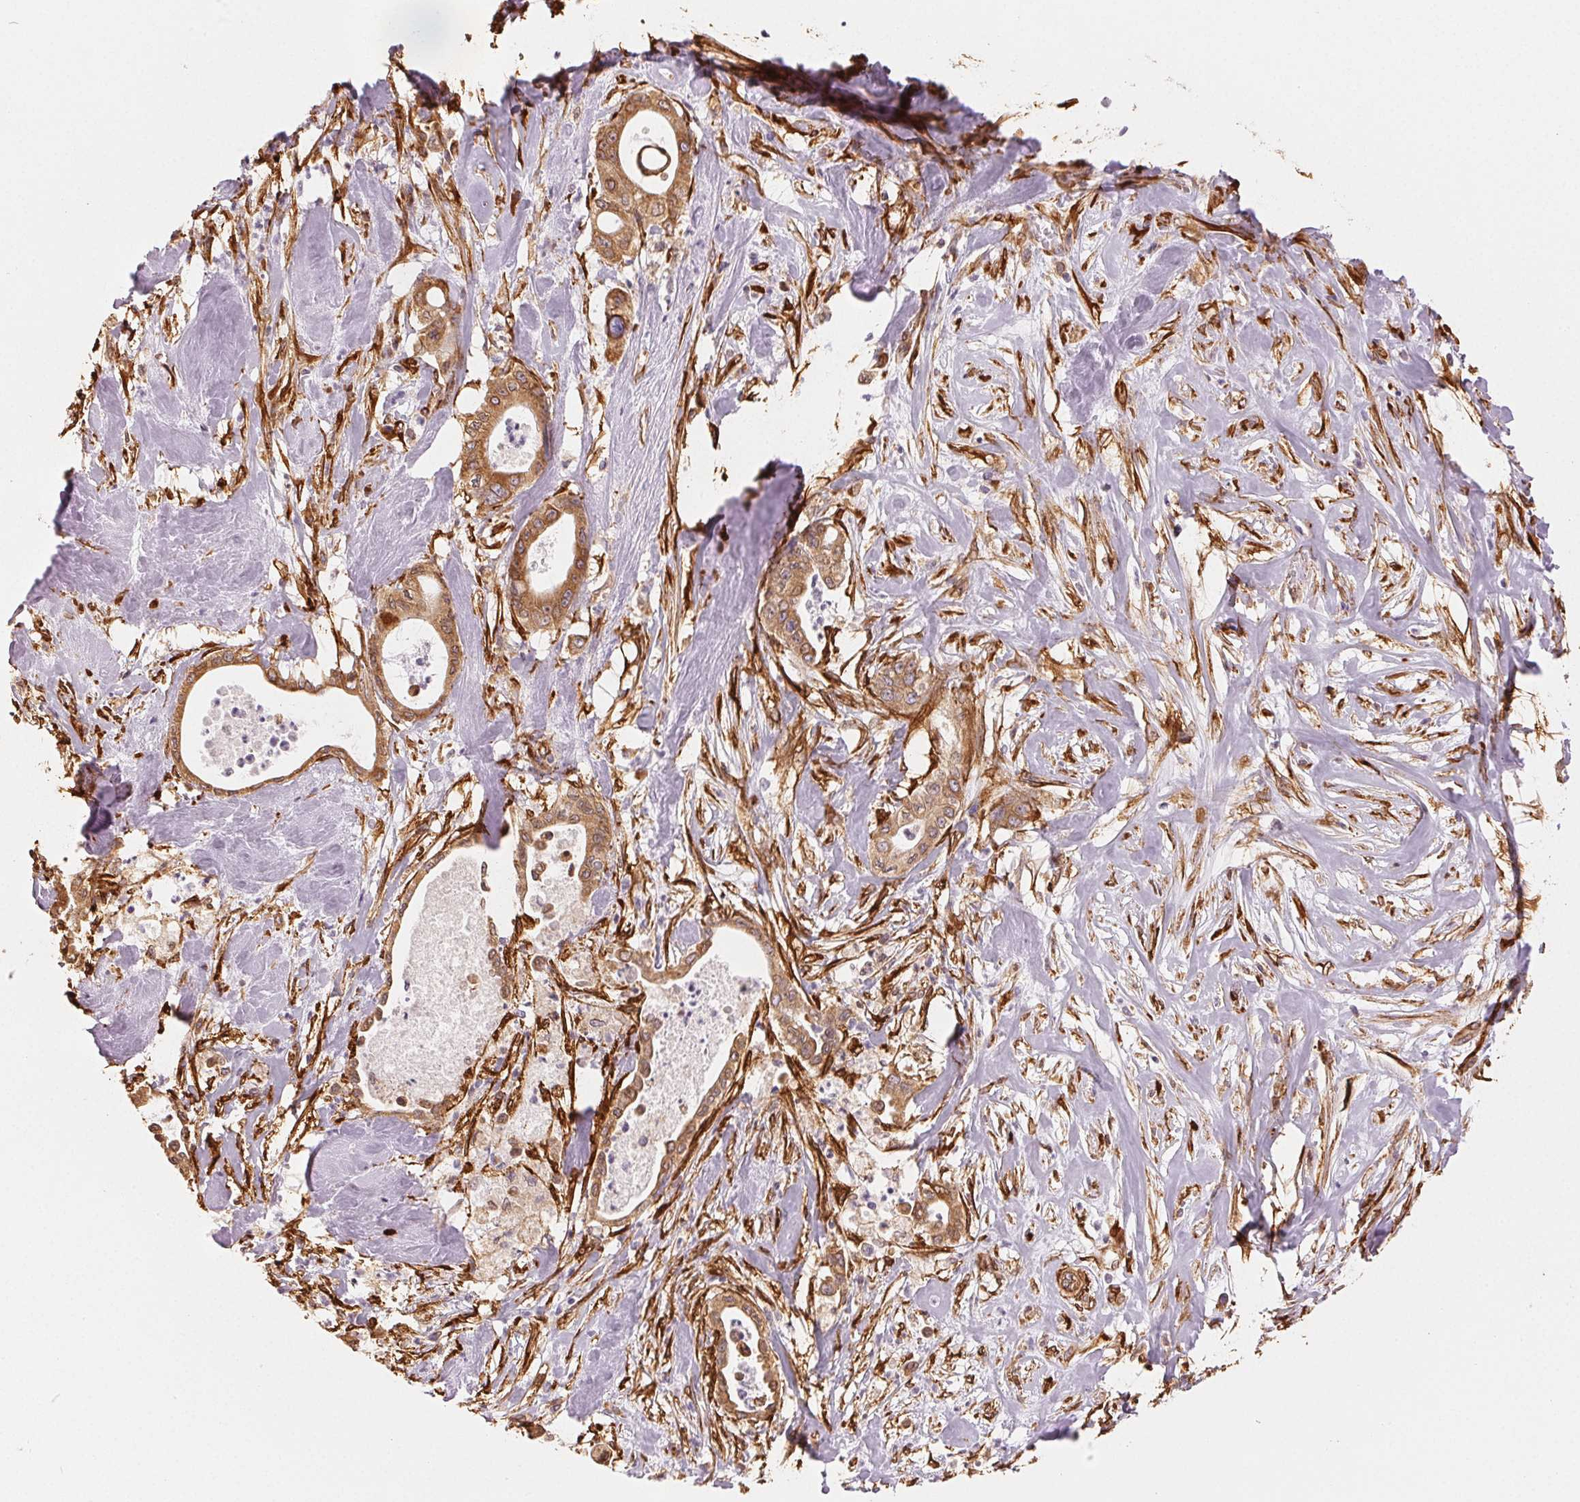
{"staining": {"intensity": "moderate", "quantity": ">75%", "location": "cytoplasmic/membranous"}, "tissue": "pancreatic cancer", "cell_type": "Tumor cells", "image_type": "cancer", "snomed": [{"axis": "morphology", "description": "Adenocarcinoma, NOS"}, {"axis": "topography", "description": "Pancreas"}], "caption": "Moderate cytoplasmic/membranous staining is appreciated in approximately >75% of tumor cells in pancreatic adenocarcinoma. The protein is shown in brown color, while the nuclei are stained blue.", "gene": "RCN3", "patient": {"sex": "male", "age": 71}}